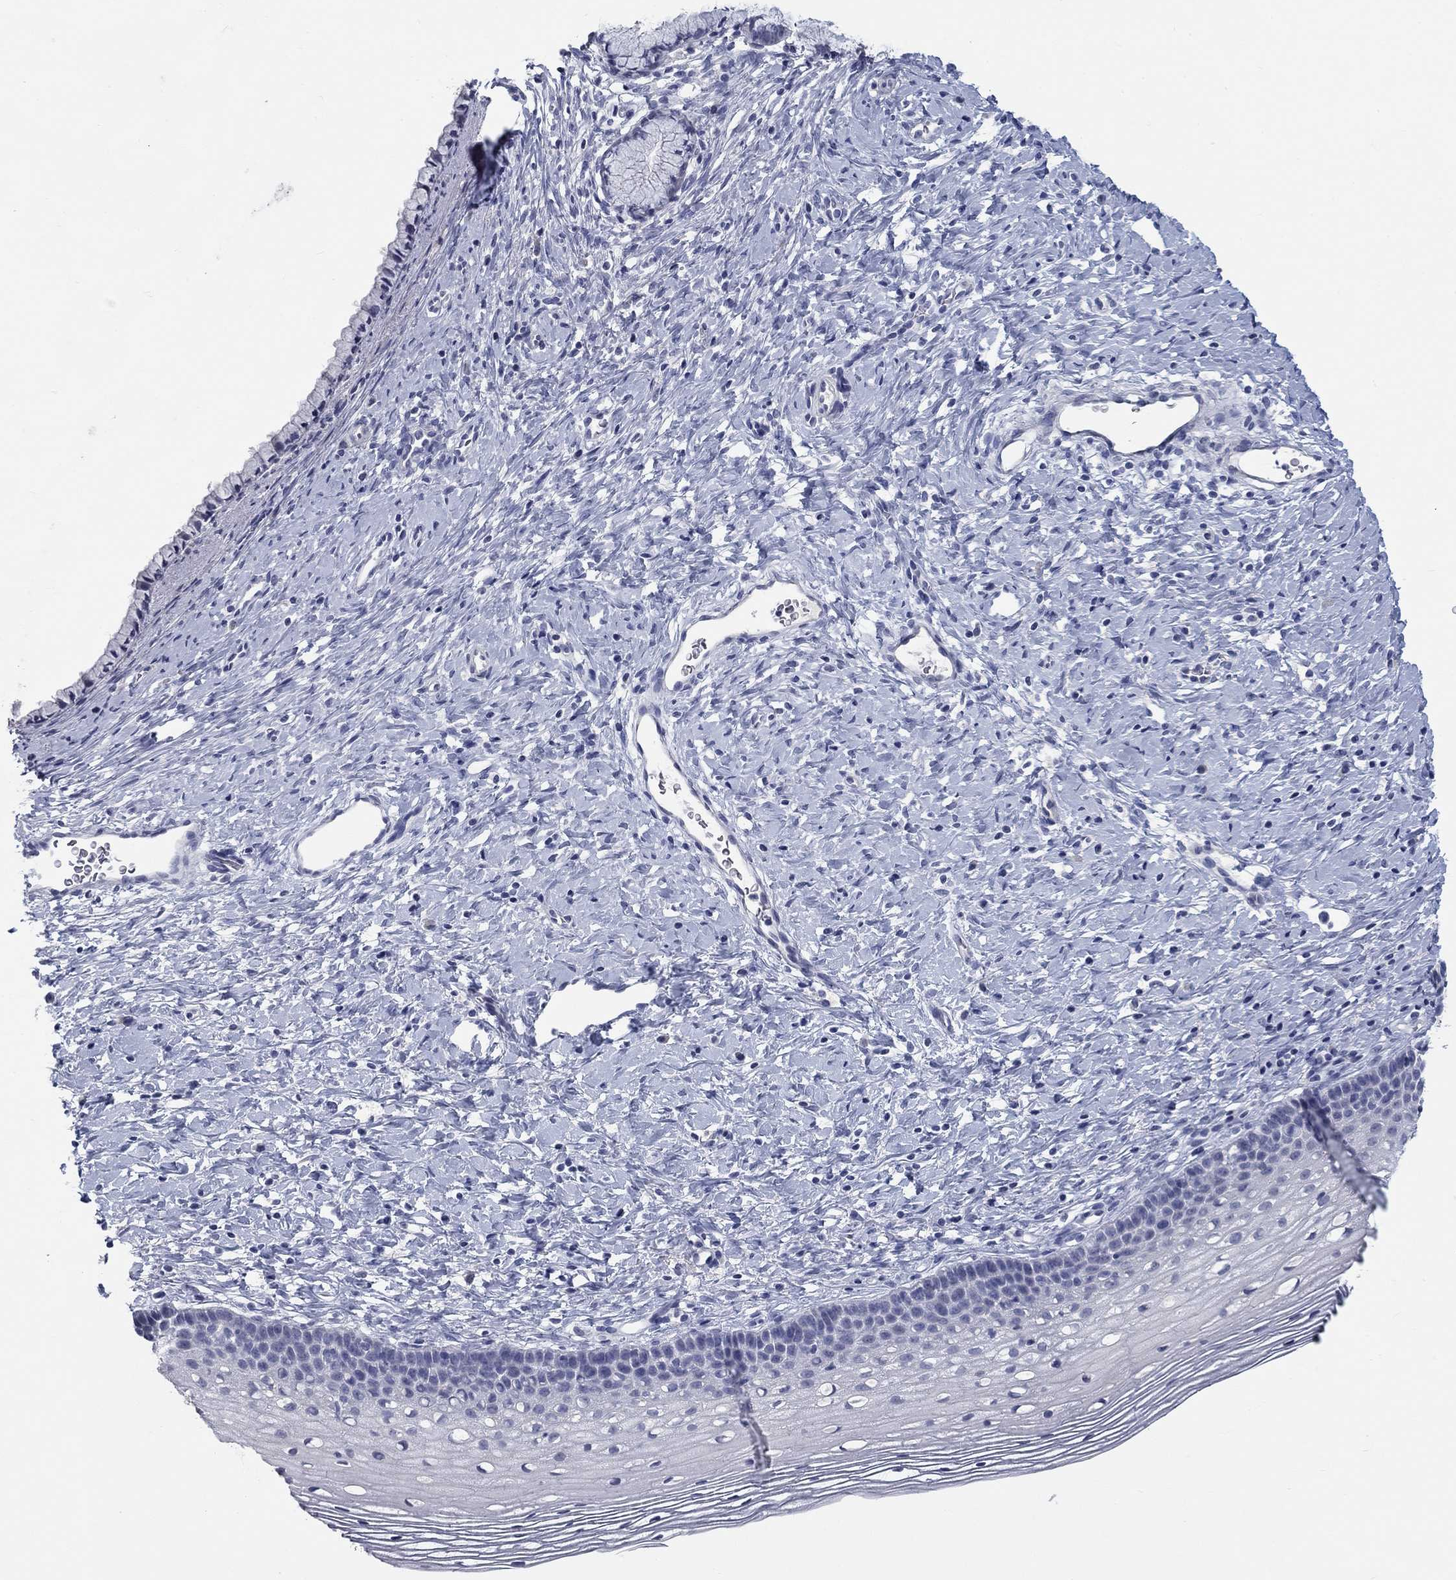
{"staining": {"intensity": "negative", "quantity": "none", "location": "none"}, "tissue": "cervix", "cell_type": "Glandular cells", "image_type": "normal", "snomed": [{"axis": "morphology", "description": "Normal tissue, NOS"}, {"axis": "topography", "description": "Cervix"}], "caption": "High power microscopy histopathology image of an IHC histopathology image of normal cervix, revealing no significant positivity in glandular cells.", "gene": "ELAVL4", "patient": {"sex": "female", "age": 39}}